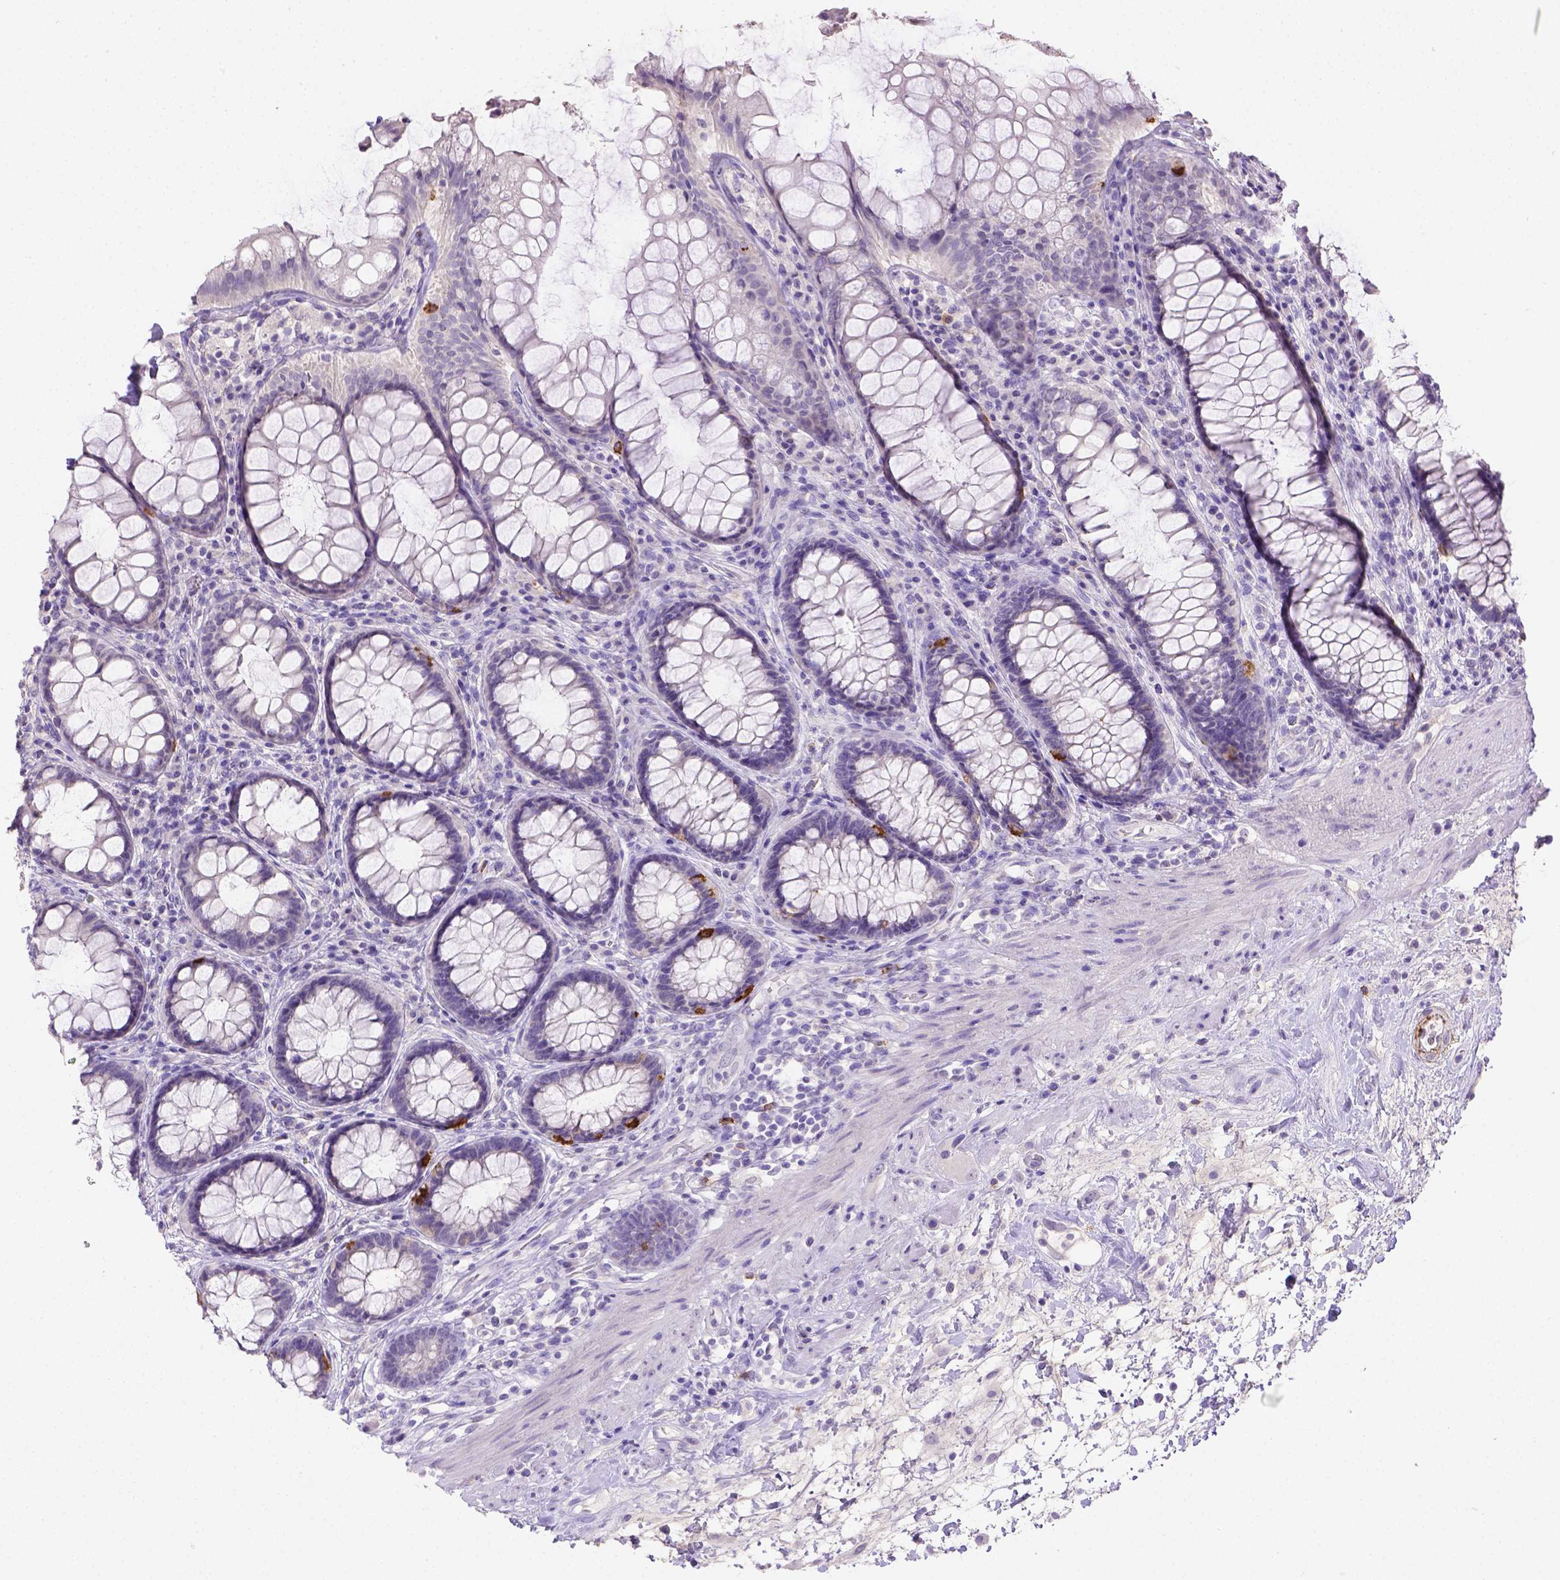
{"staining": {"intensity": "strong", "quantity": "<25%", "location": "cytoplasmic/membranous"}, "tissue": "rectum", "cell_type": "Glandular cells", "image_type": "normal", "snomed": [{"axis": "morphology", "description": "Normal tissue, NOS"}, {"axis": "topography", "description": "Rectum"}], "caption": "Unremarkable rectum displays strong cytoplasmic/membranous staining in about <25% of glandular cells.", "gene": "B3GAT1", "patient": {"sex": "male", "age": 72}}